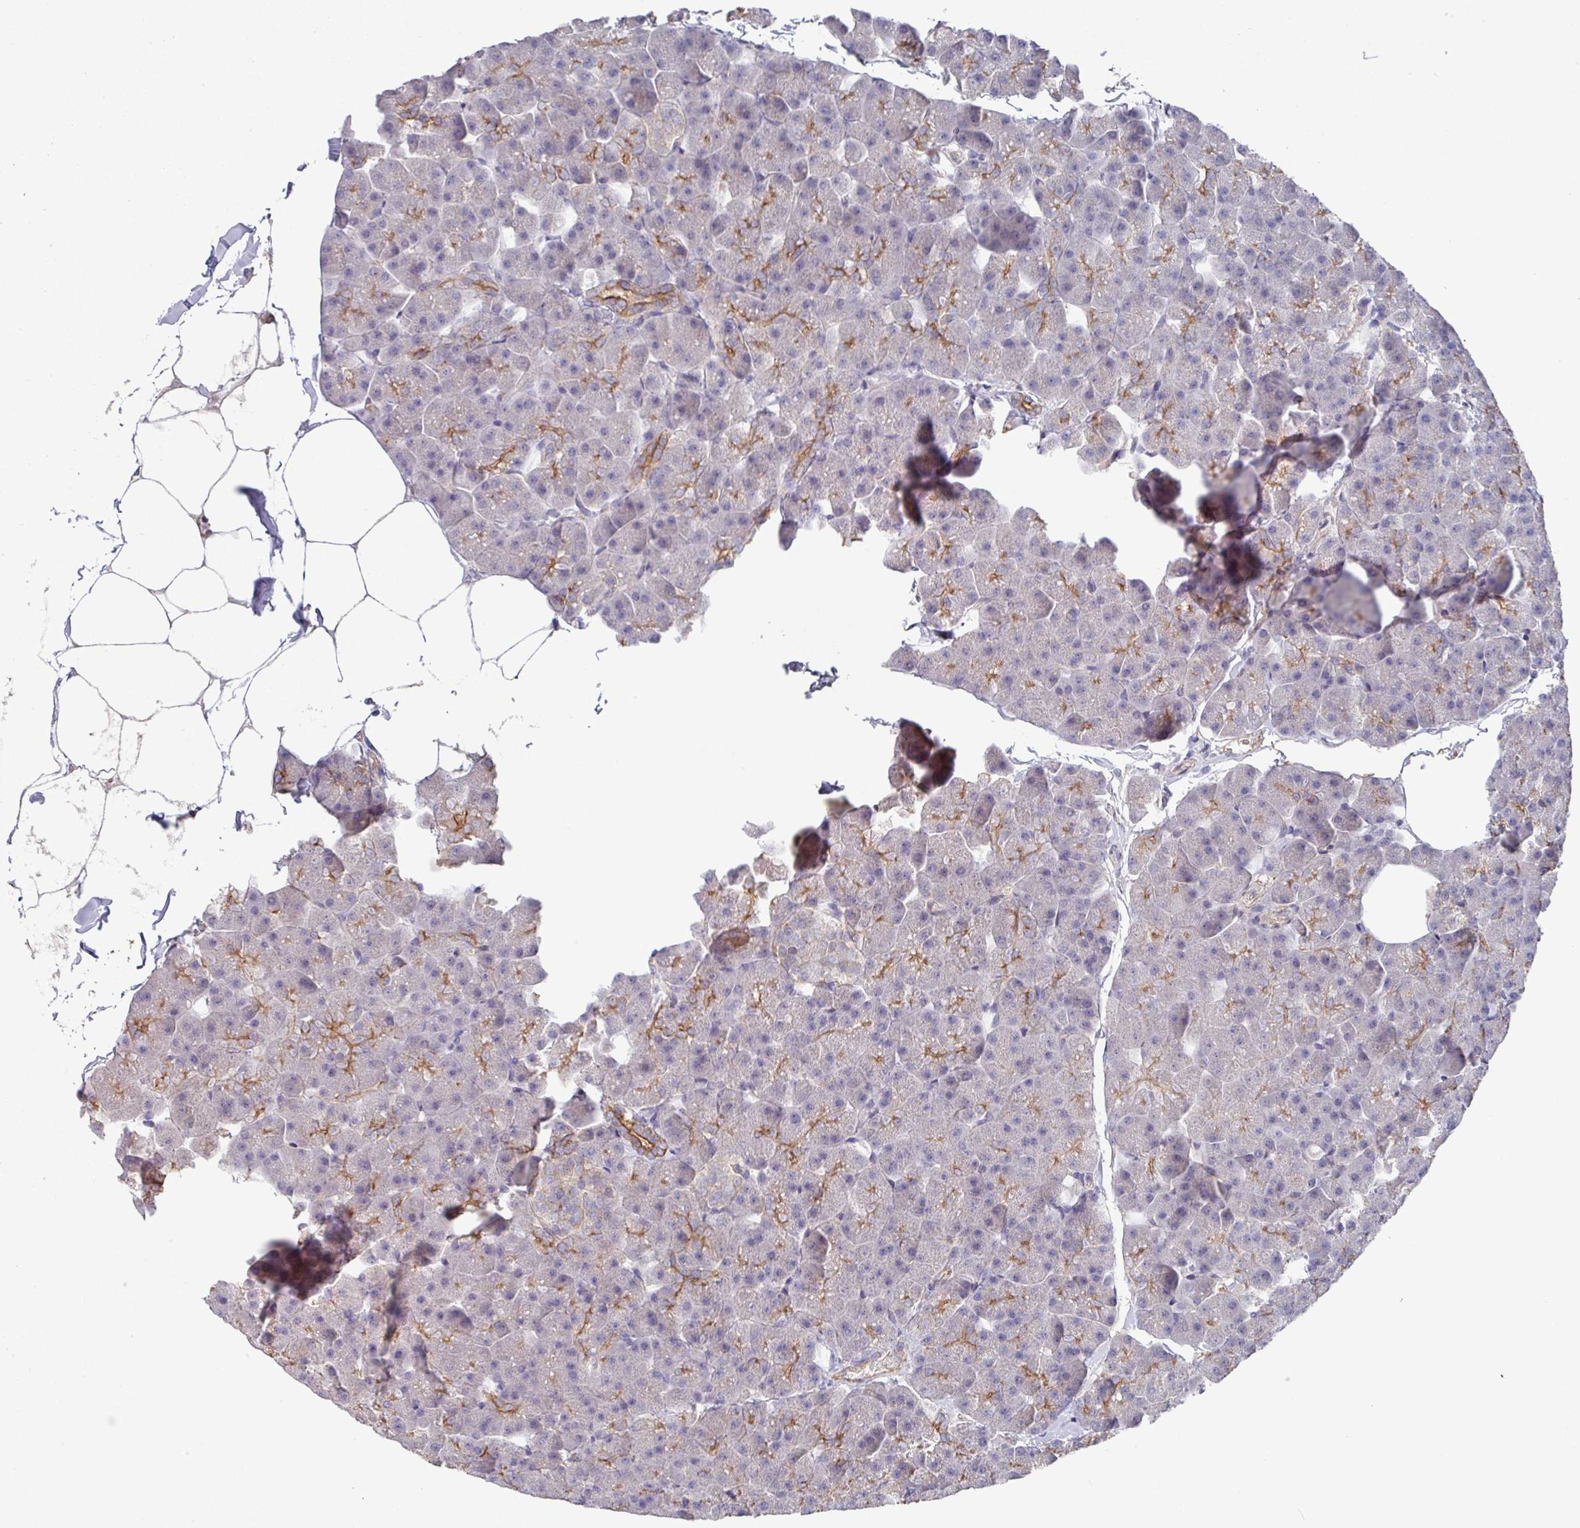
{"staining": {"intensity": "moderate", "quantity": "<25%", "location": "cytoplasmic/membranous"}, "tissue": "pancreas", "cell_type": "Exocrine glandular cells", "image_type": "normal", "snomed": [{"axis": "morphology", "description": "Normal tissue, NOS"}, {"axis": "topography", "description": "Pancreas"}], "caption": "Benign pancreas displays moderate cytoplasmic/membranous staining in about <25% of exocrine glandular cells, visualized by immunohistochemistry. (DAB IHC, brown staining for protein, blue staining for nuclei).", "gene": "PRR5", "patient": {"sex": "male", "age": 35}}